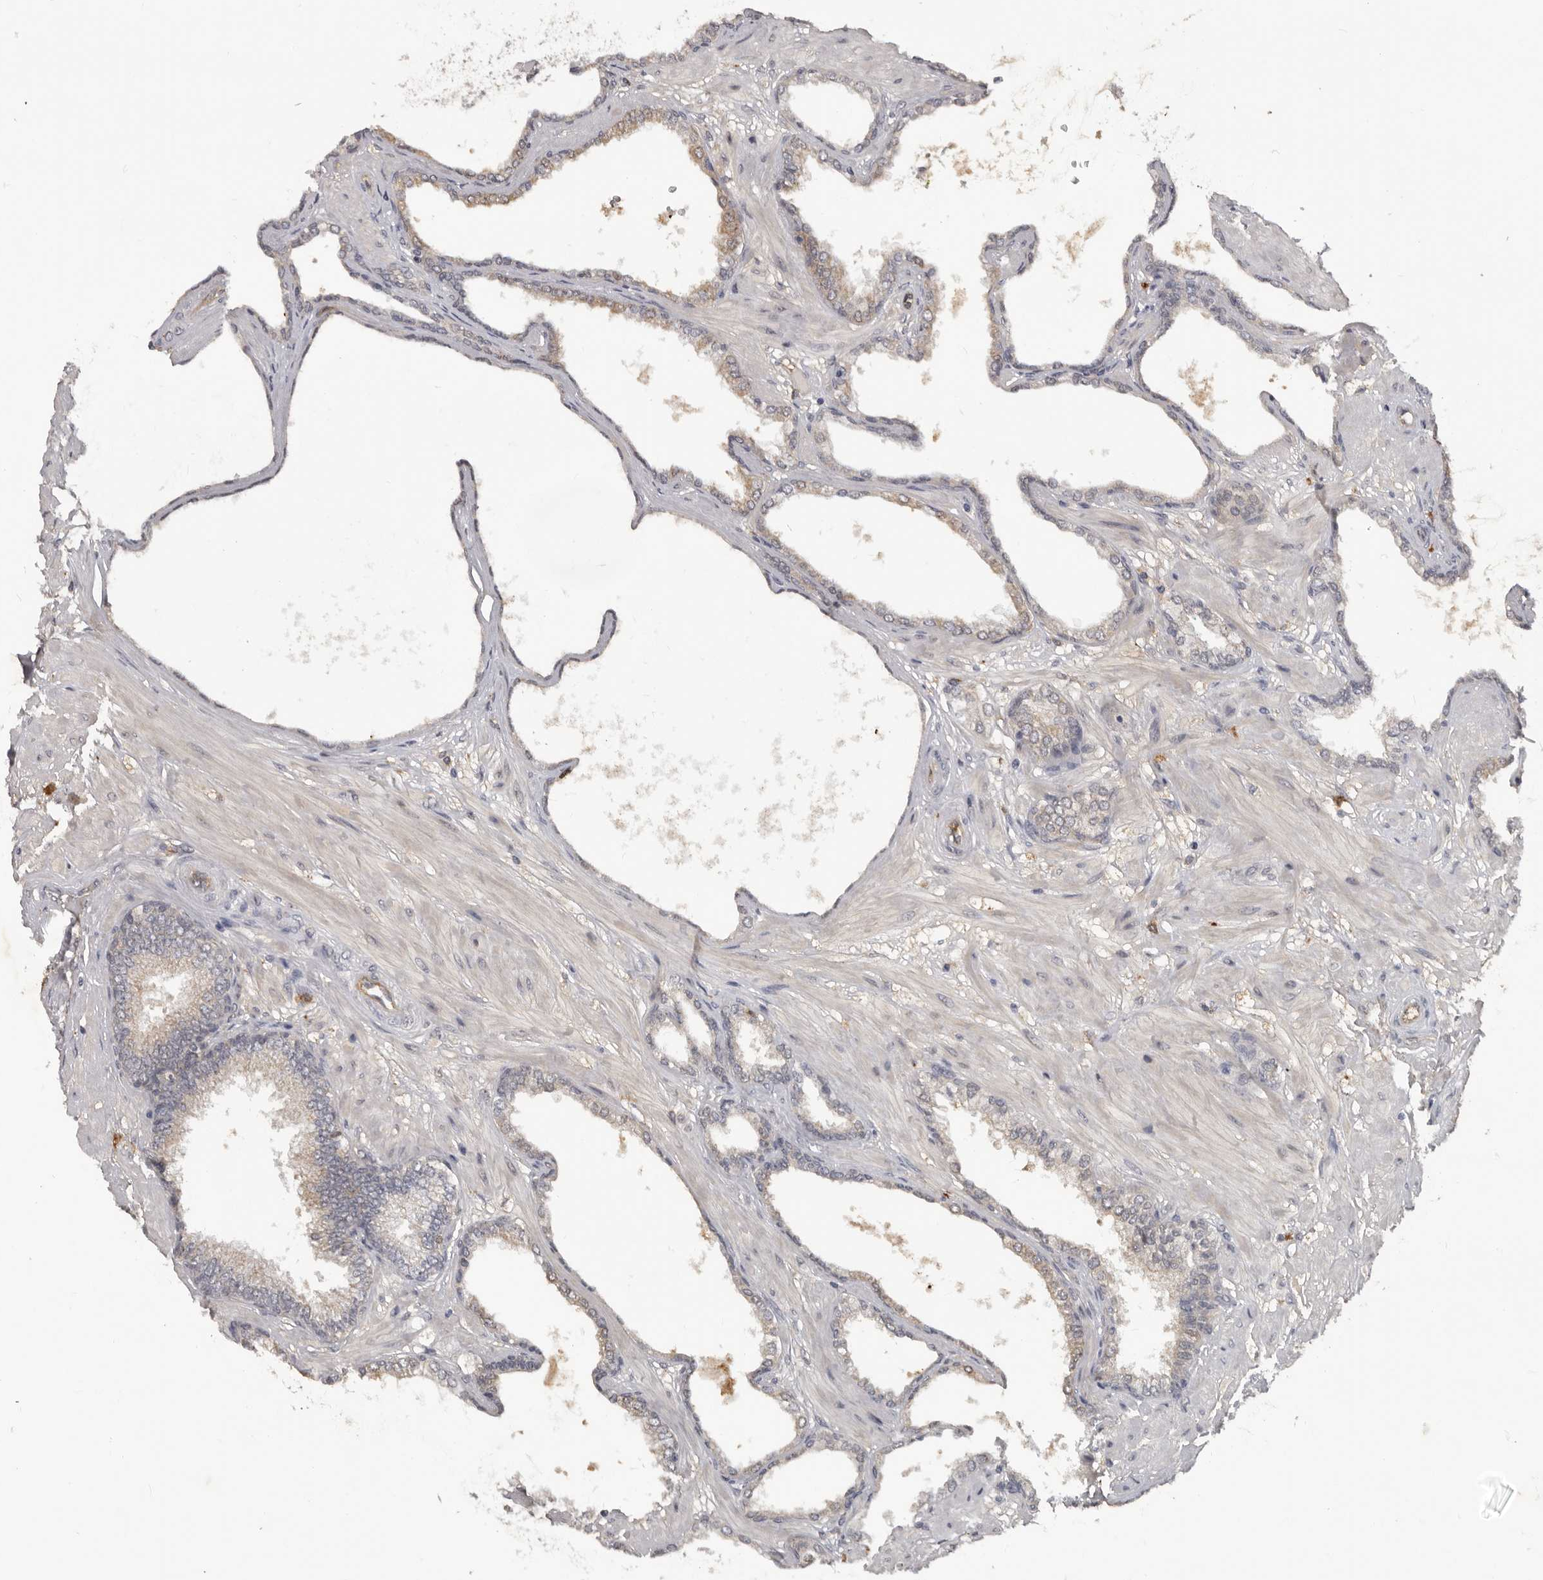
{"staining": {"intensity": "weak", "quantity": "25%-75%", "location": "cytoplasmic/membranous"}, "tissue": "prostate cancer", "cell_type": "Tumor cells", "image_type": "cancer", "snomed": [{"axis": "morphology", "description": "Adenocarcinoma, Low grade"}, {"axis": "topography", "description": "Prostate"}], "caption": "Immunohistochemistry (DAB) staining of human prostate cancer exhibits weak cytoplasmic/membranous protein staining in about 25%-75% of tumor cells. The protein of interest is shown in brown color, while the nuclei are stained blue.", "gene": "CDCA8", "patient": {"sex": "male", "age": 60}}